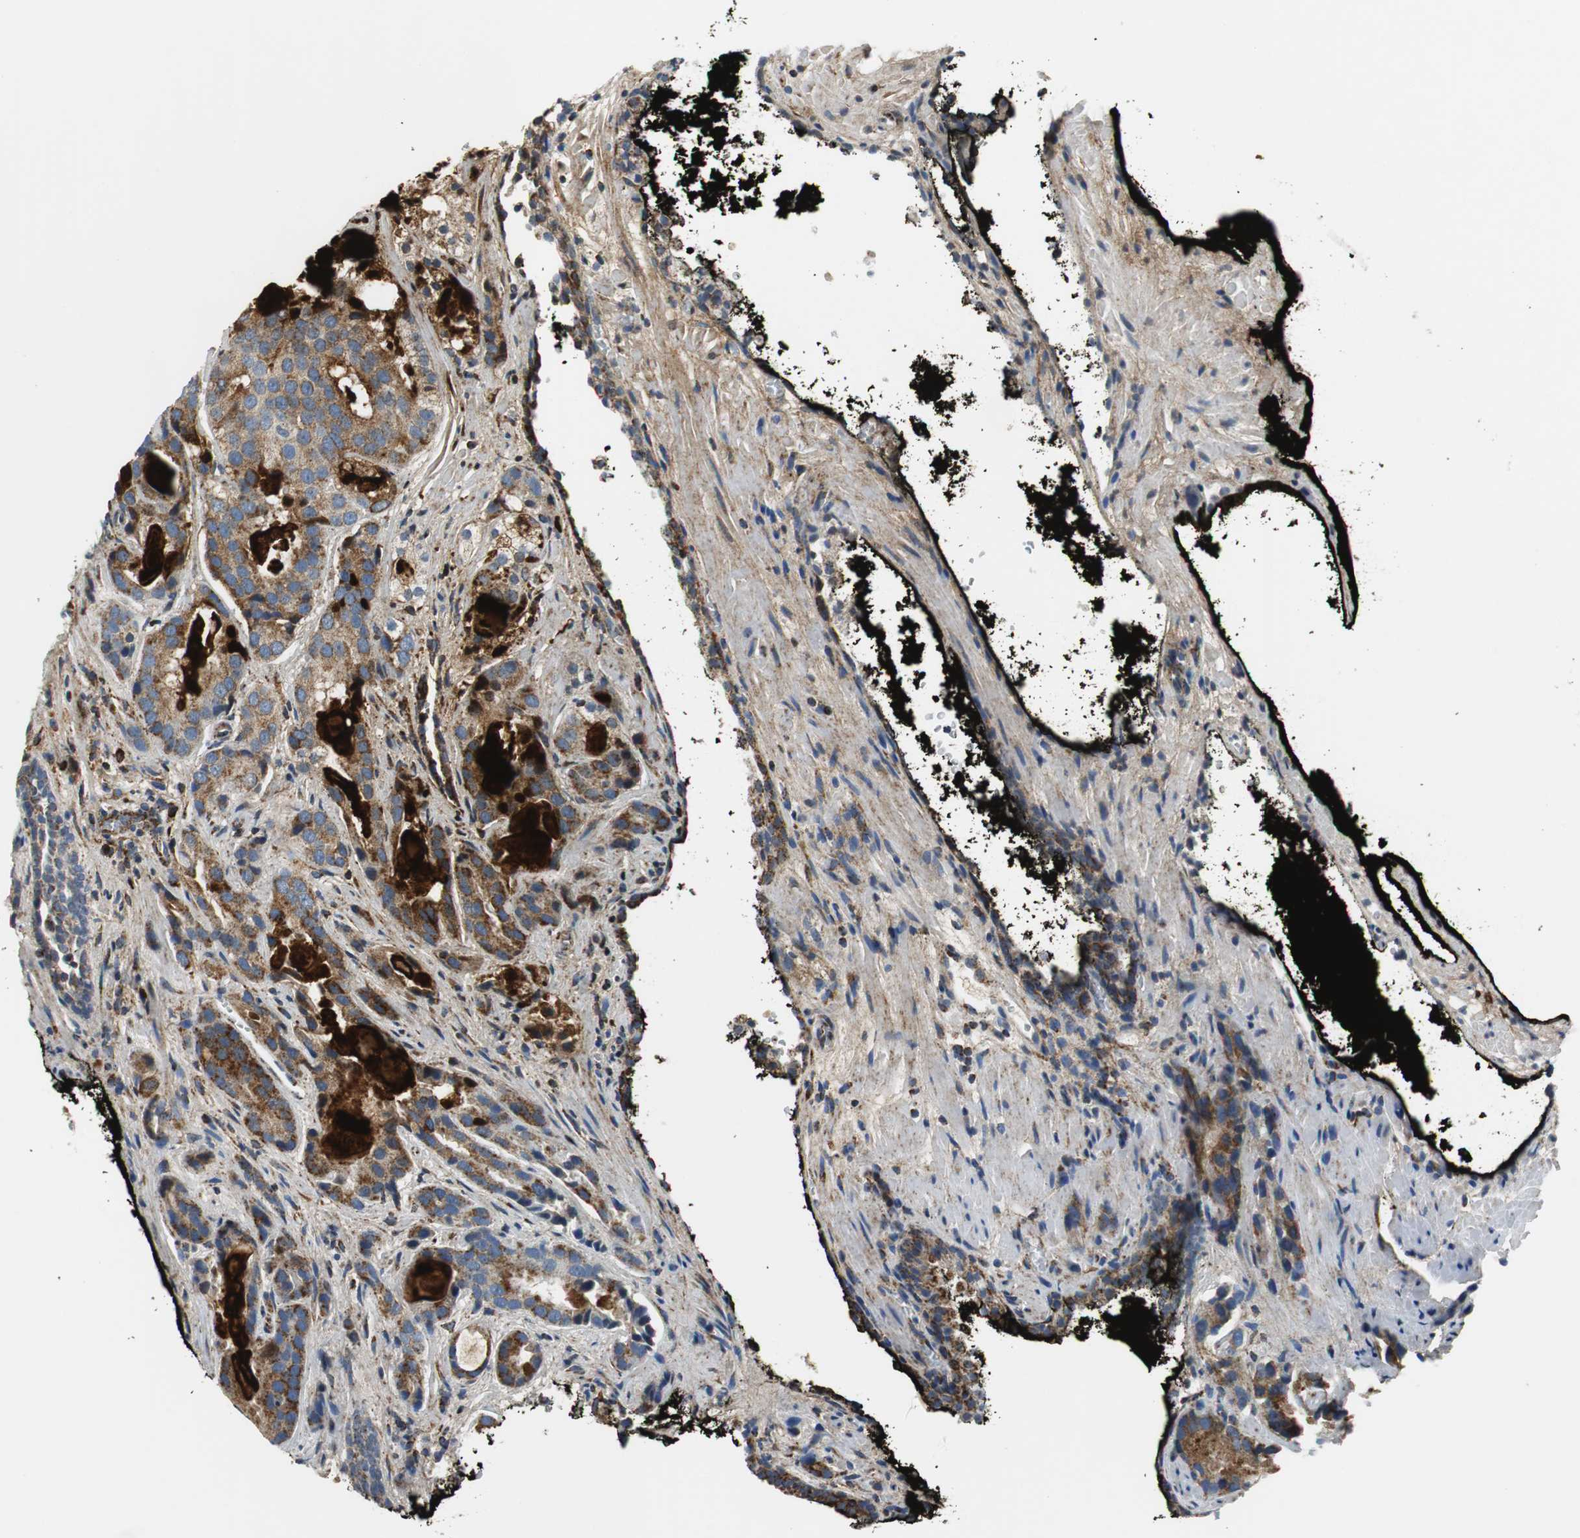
{"staining": {"intensity": "strong", "quantity": ">75%", "location": "cytoplasmic/membranous"}, "tissue": "prostate cancer", "cell_type": "Tumor cells", "image_type": "cancer", "snomed": [{"axis": "morphology", "description": "Adenocarcinoma, High grade"}, {"axis": "topography", "description": "Prostate"}], "caption": "IHC (DAB) staining of prostate cancer (adenocarcinoma (high-grade)) exhibits strong cytoplasmic/membranous protein expression in about >75% of tumor cells. The staining was performed using DAB (3,3'-diaminobenzidine), with brown indicating positive protein expression. Nuclei are stained blue with hematoxylin.", "gene": "C1QTNF7", "patient": {"sex": "male", "age": 58}}